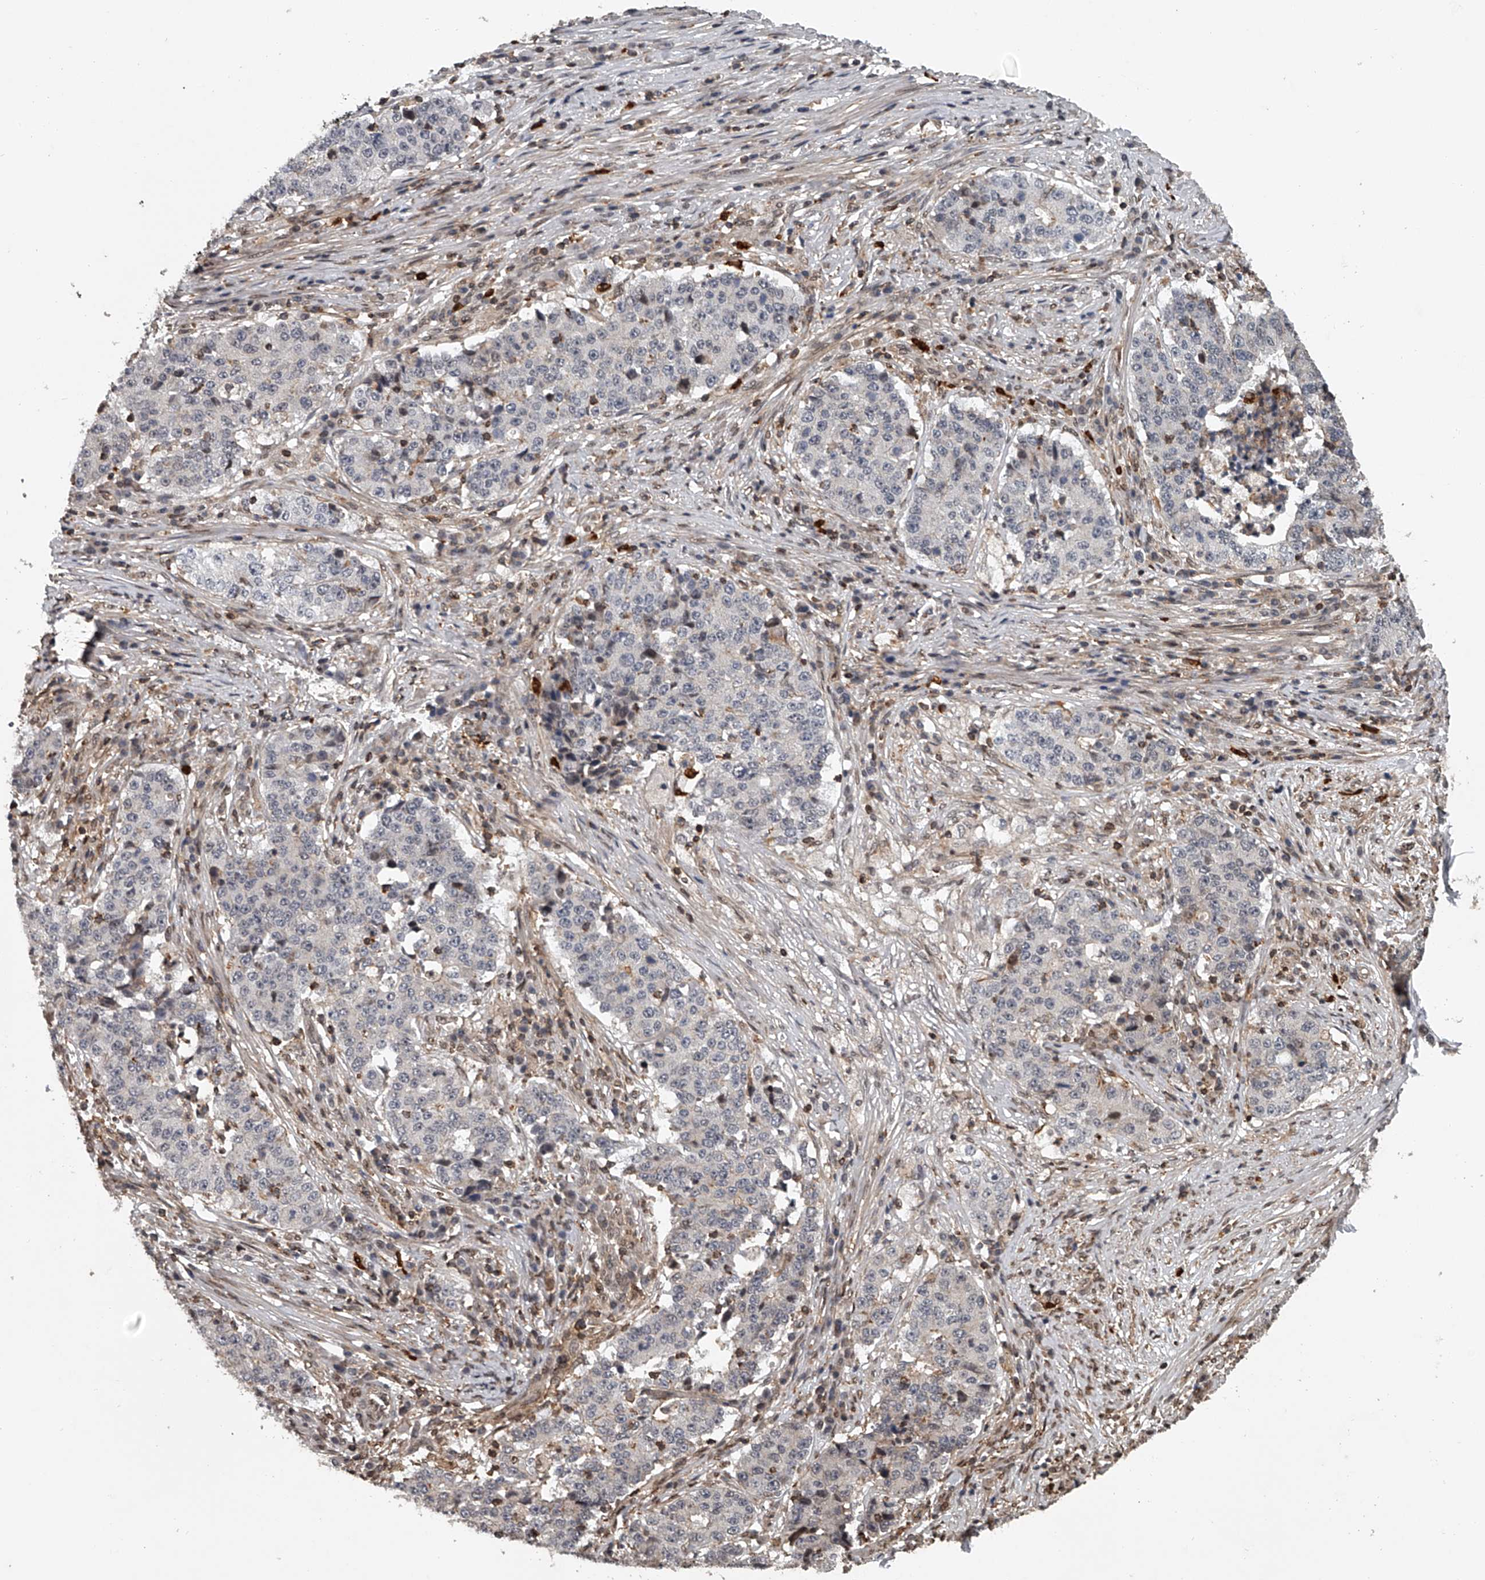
{"staining": {"intensity": "negative", "quantity": "none", "location": "none"}, "tissue": "stomach cancer", "cell_type": "Tumor cells", "image_type": "cancer", "snomed": [{"axis": "morphology", "description": "Adenocarcinoma, NOS"}, {"axis": "topography", "description": "Stomach"}], "caption": "Protein analysis of stomach cancer (adenocarcinoma) exhibits no significant staining in tumor cells.", "gene": "PLEKHG1", "patient": {"sex": "male", "age": 59}}